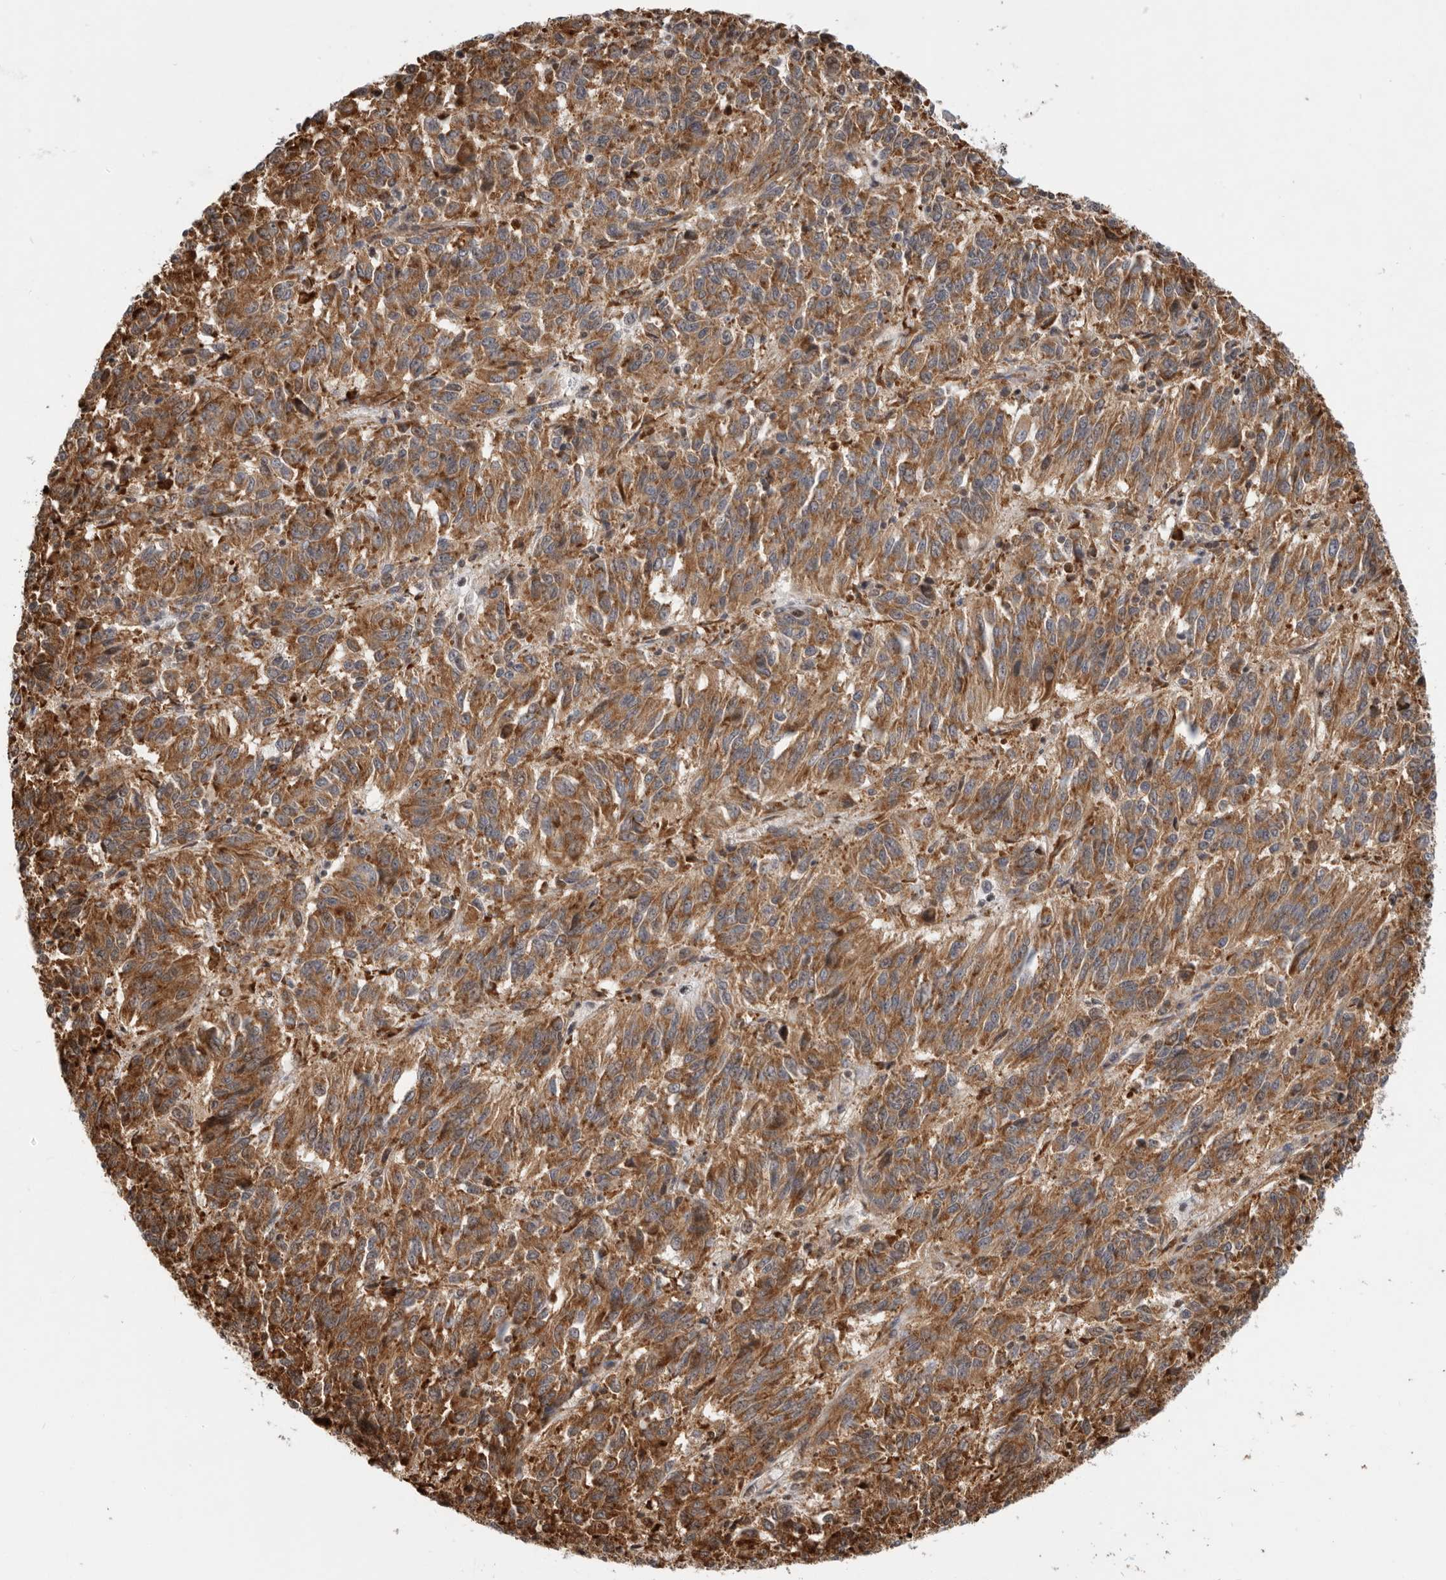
{"staining": {"intensity": "moderate", "quantity": ">75%", "location": "cytoplasmic/membranous"}, "tissue": "melanoma", "cell_type": "Tumor cells", "image_type": "cancer", "snomed": [{"axis": "morphology", "description": "Malignant melanoma, Metastatic site"}, {"axis": "topography", "description": "Lung"}], "caption": "Immunohistochemical staining of malignant melanoma (metastatic site) demonstrates moderate cytoplasmic/membranous protein positivity in about >75% of tumor cells.", "gene": "FZD3", "patient": {"sex": "male", "age": 64}}